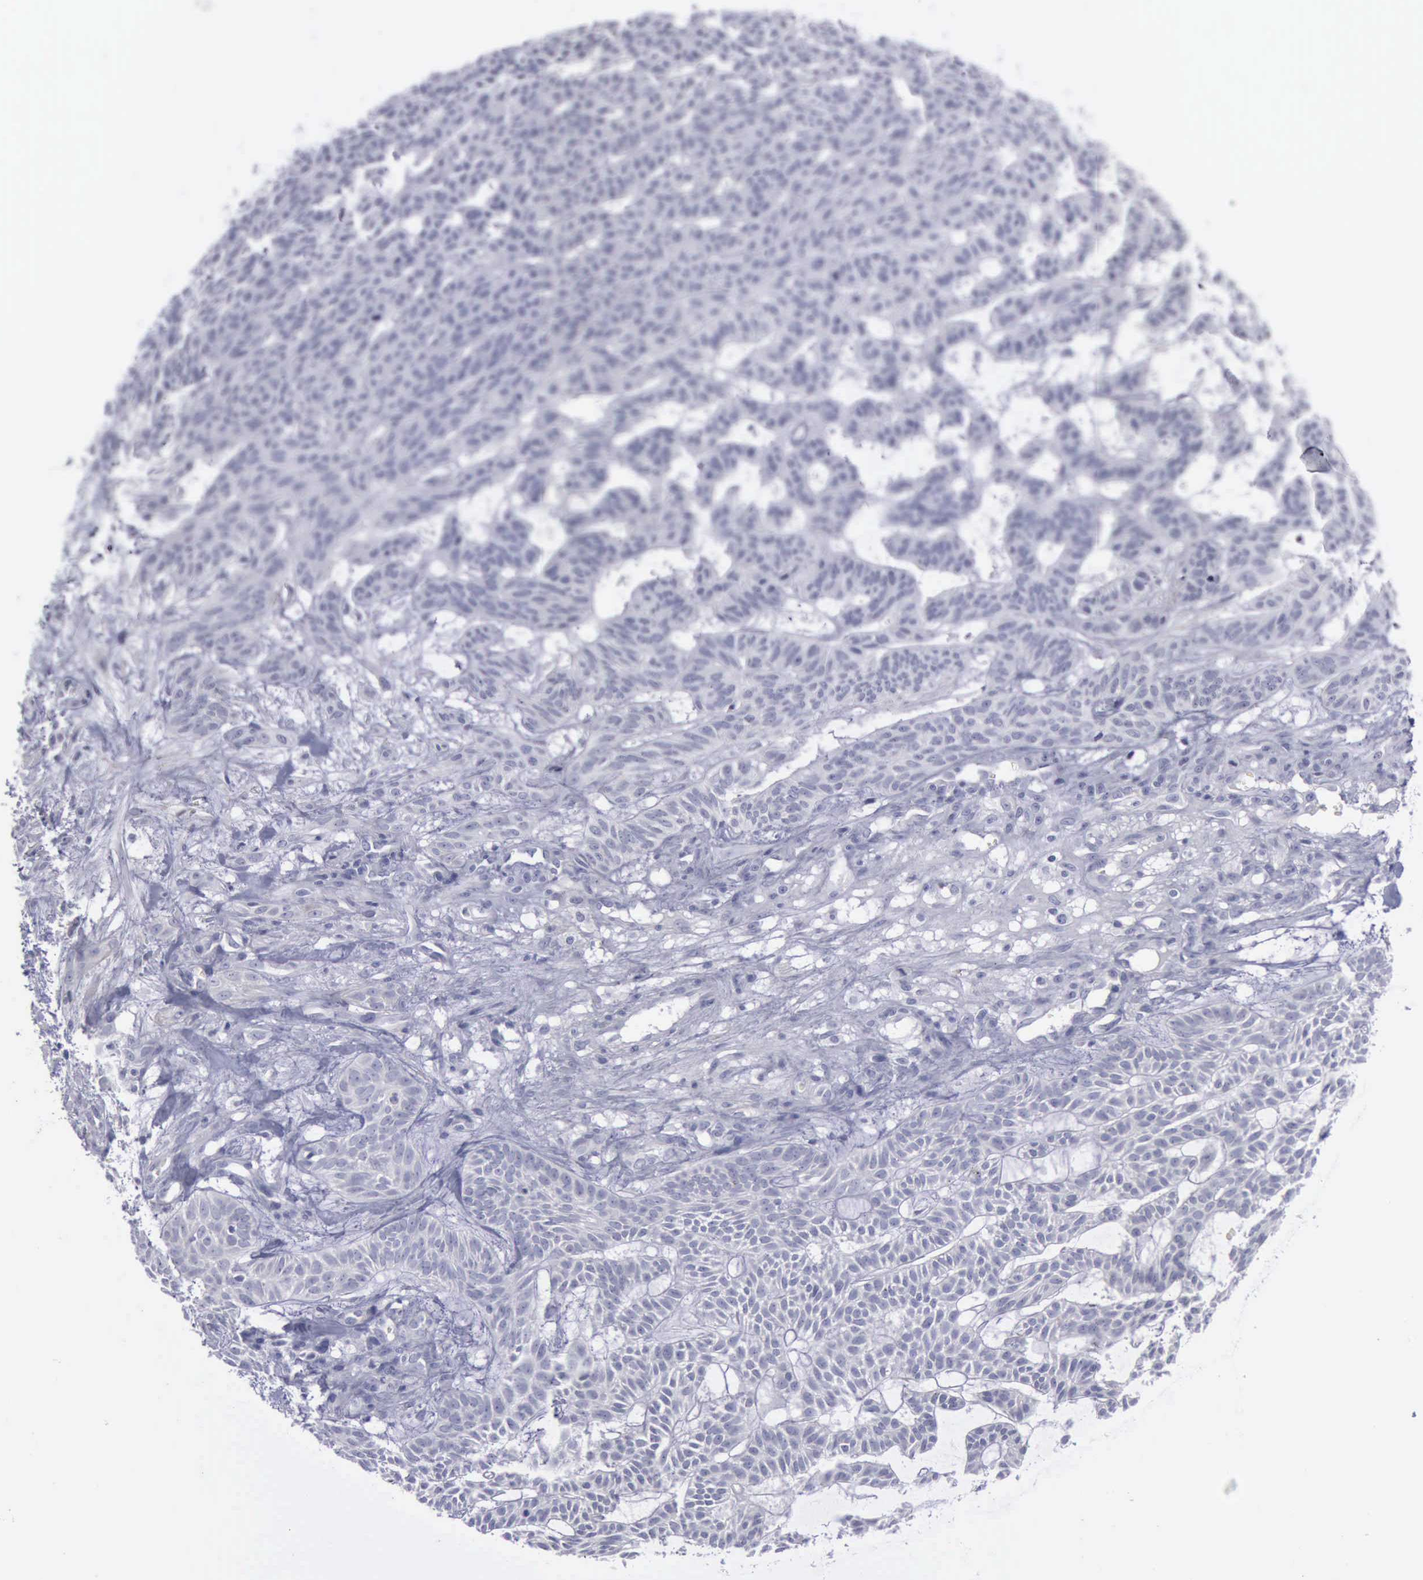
{"staining": {"intensity": "negative", "quantity": "none", "location": "none"}, "tissue": "skin cancer", "cell_type": "Tumor cells", "image_type": "cancer", "snomed": [{"axis": "morphology", "description": "Basal cell carcinoma"}, {"axis": "topography", "description": "Skin"}], "caption": "This is an immunohistochemistry photomicrograph of human skin cancer (basal cell carcinoma). There is no expression in tumor cells.", "gene": "CDH2", "patient": {"sex": "male", "age": 75}}